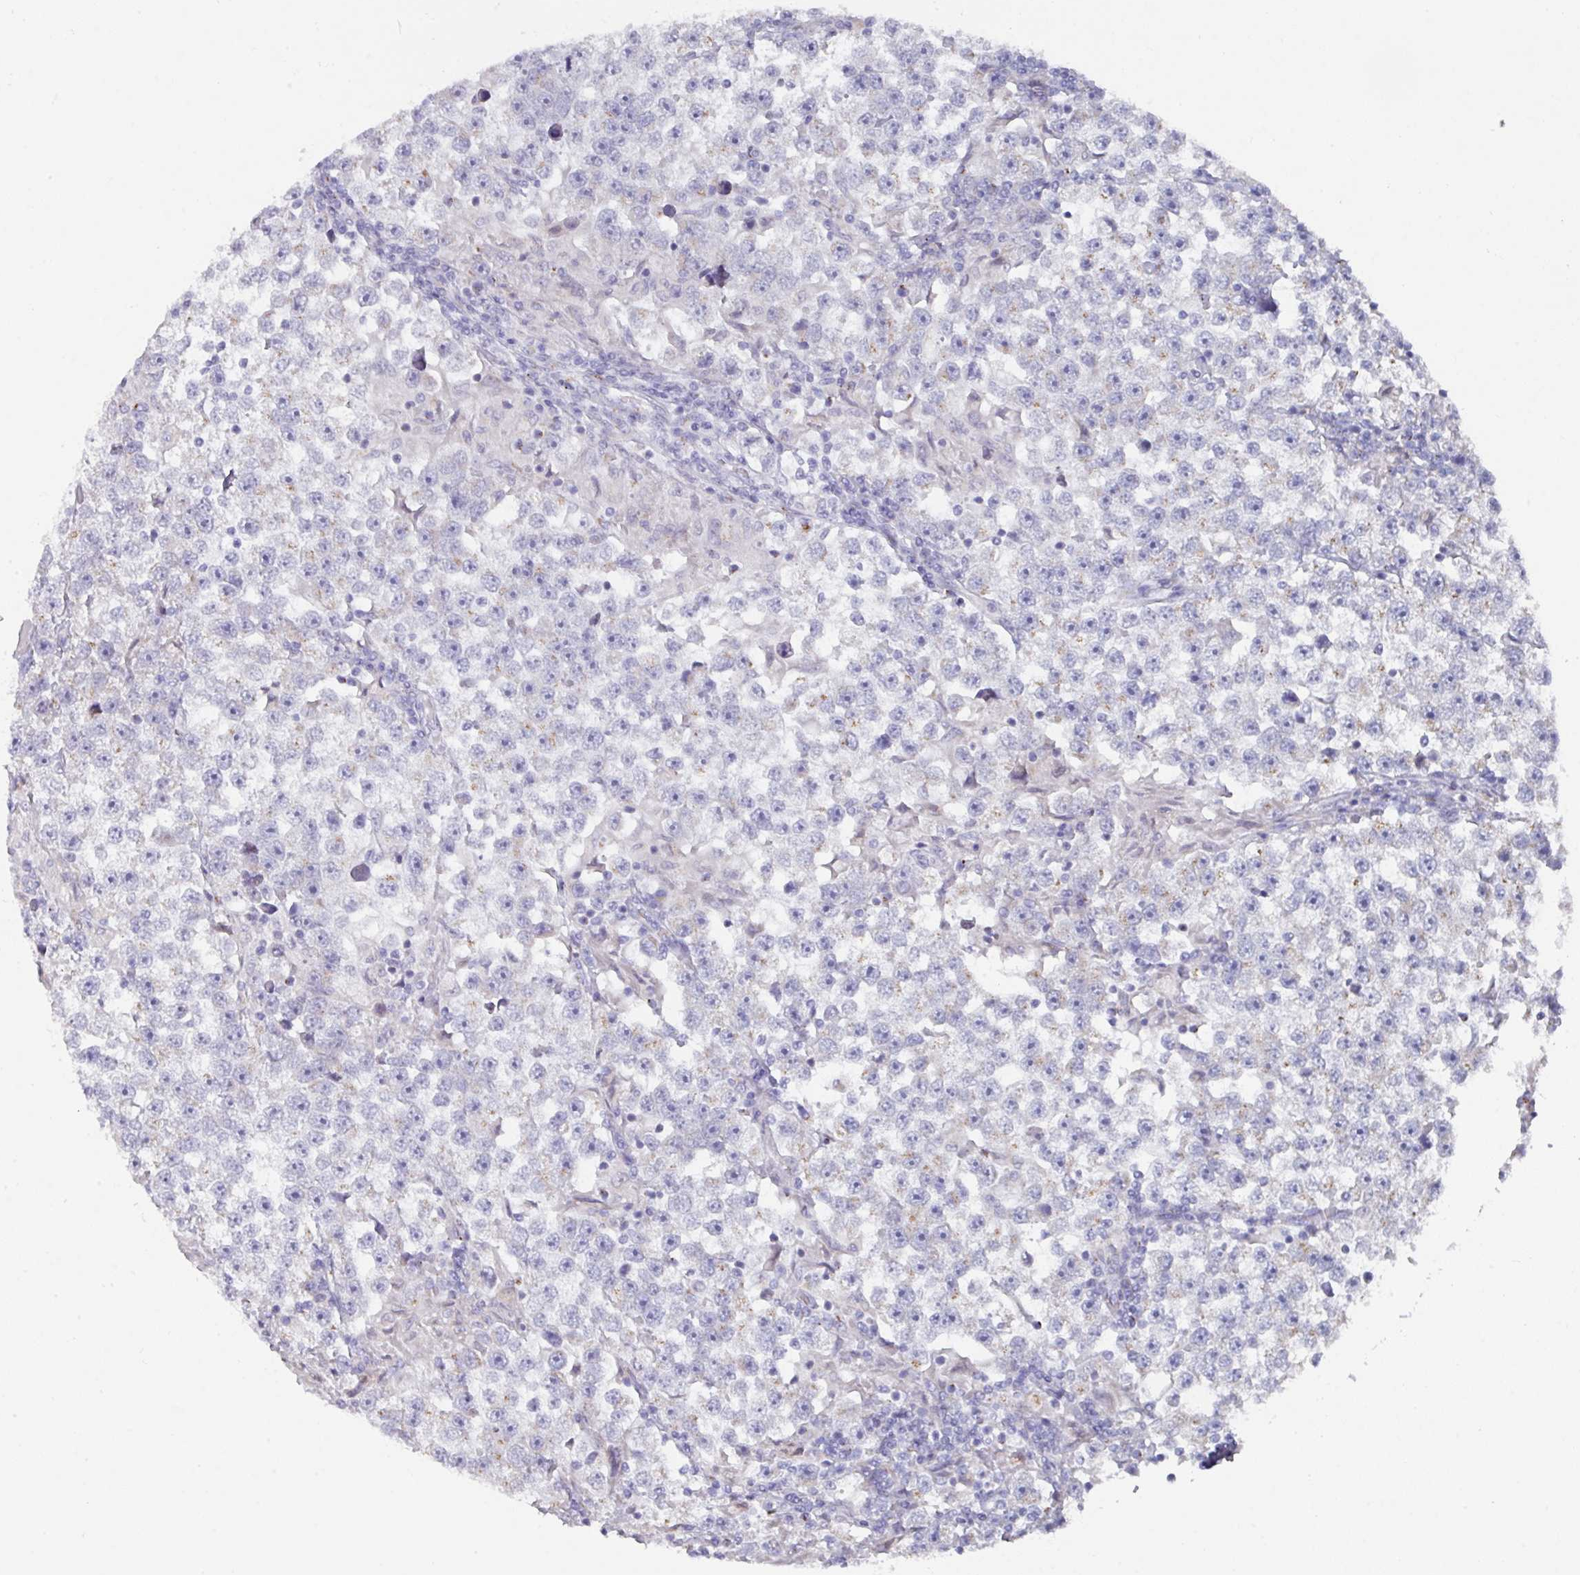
{"staining": {"intensity": "negative", "quantity": "none", "location": "none"}, "tissue": "testis cancer", "cell_type": "Tumor cells", "image_type": "cancer", "snomed": [{"axis": "morphology", "description": "Seminoma, NOS"}, {"axis": "topography", "description": "Testis"}], "caption": "This is an immunohistochemistry histopathology image of seminoma (testis). There is no staining in tumor cells.", "gene": "VKORC1L1", "patient": {"sex": "male", "age": 46}}